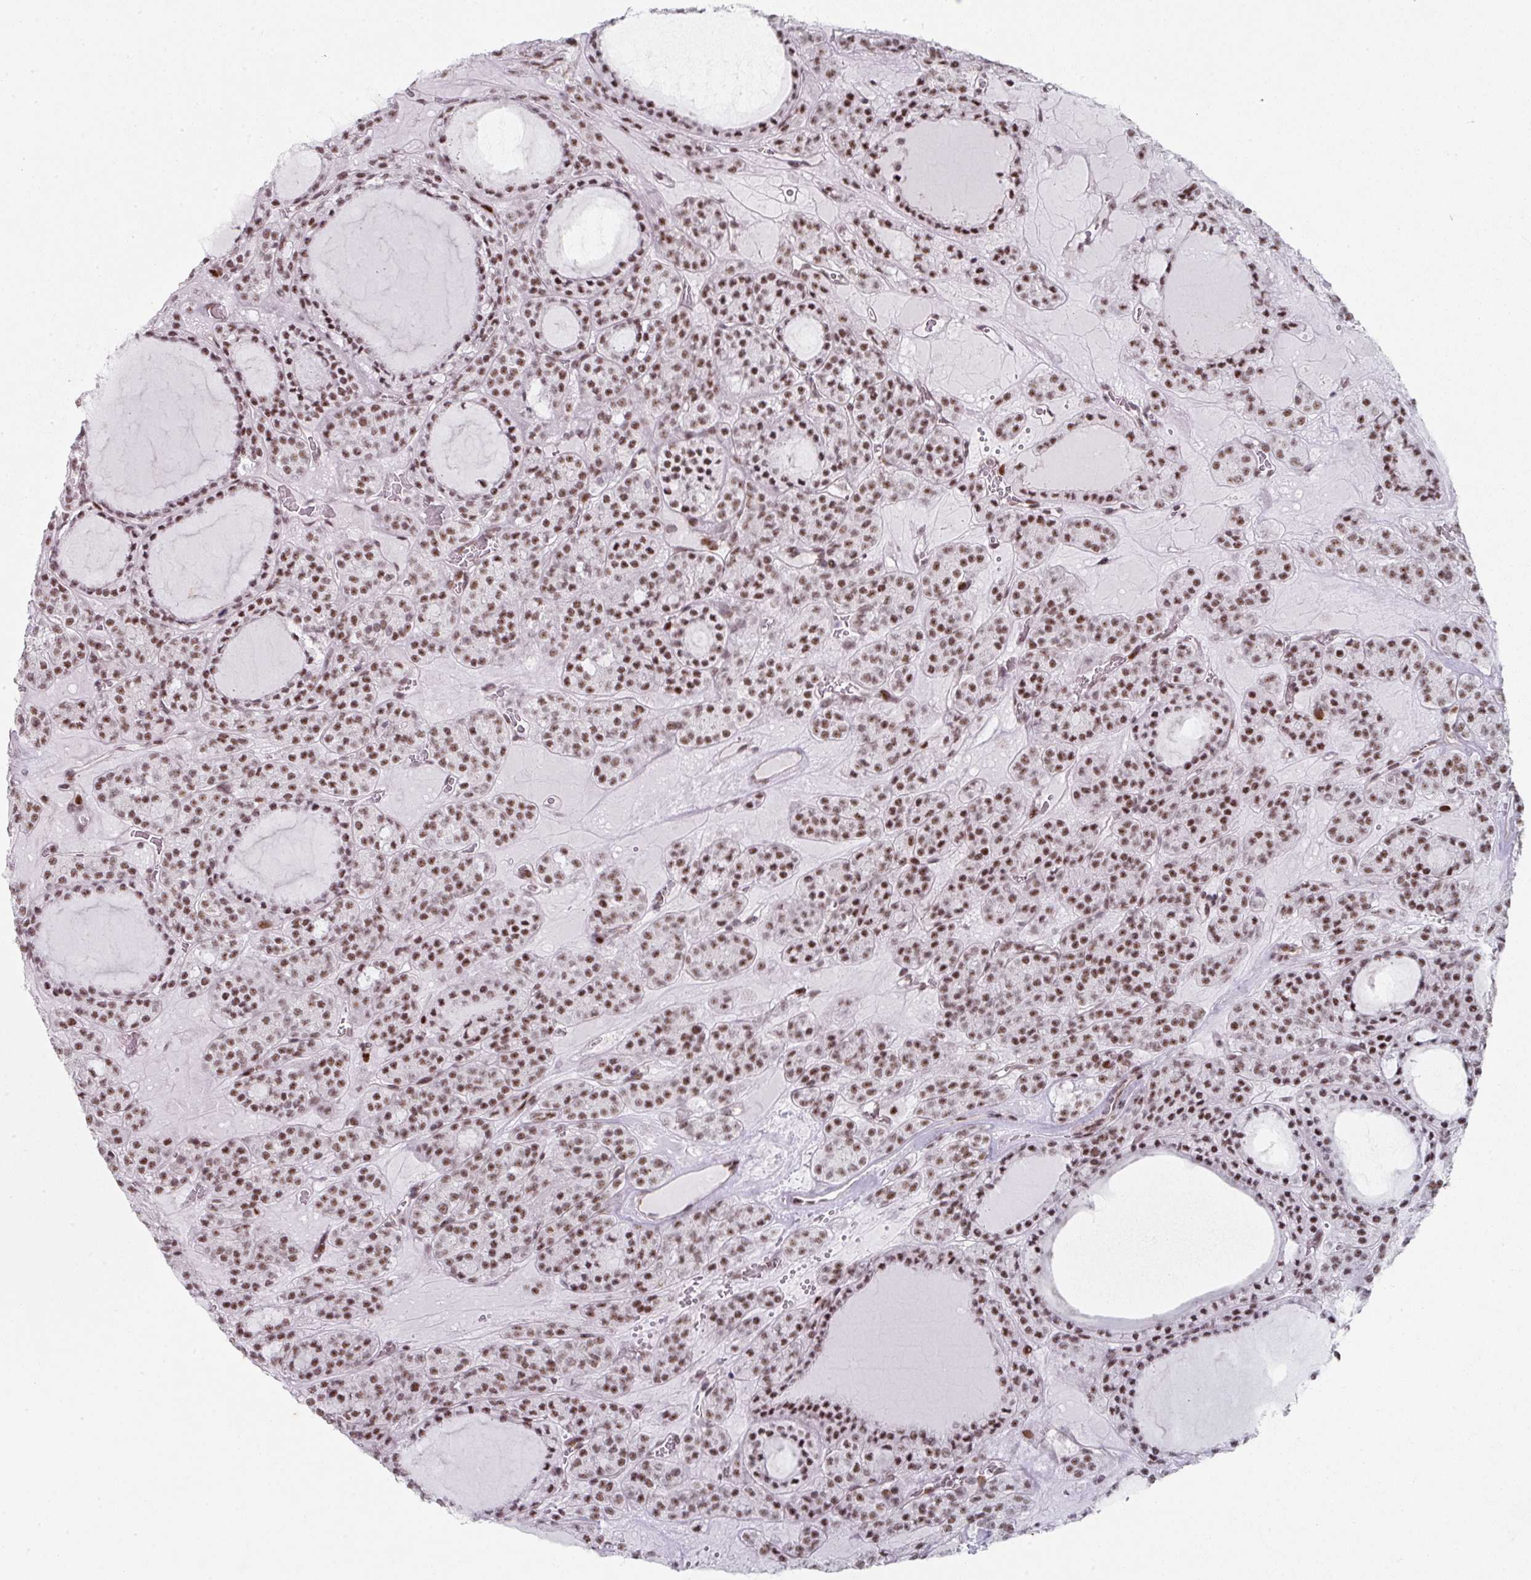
{"staining": {"intensity": "moderate", "quantity": ">75%", "location": "nuclear"}, "tissue": "thyroid cancer", "cell_type": "Tumor cells", "image_type": "cancer", "snomed": [{"axis": "morphology", "description": "Follicular adenoma carcinoma, NOS"}, {"axis": "topography", "description": "Thyroid gland"}], "caption": "Follicular adenoma carcinoma (thyroid) stained with IHC displays moderate nuclear positivity in about >75% of tumor cells.", "gene": "SF3B5", "patient": {"sex": "female", "age": 63}}